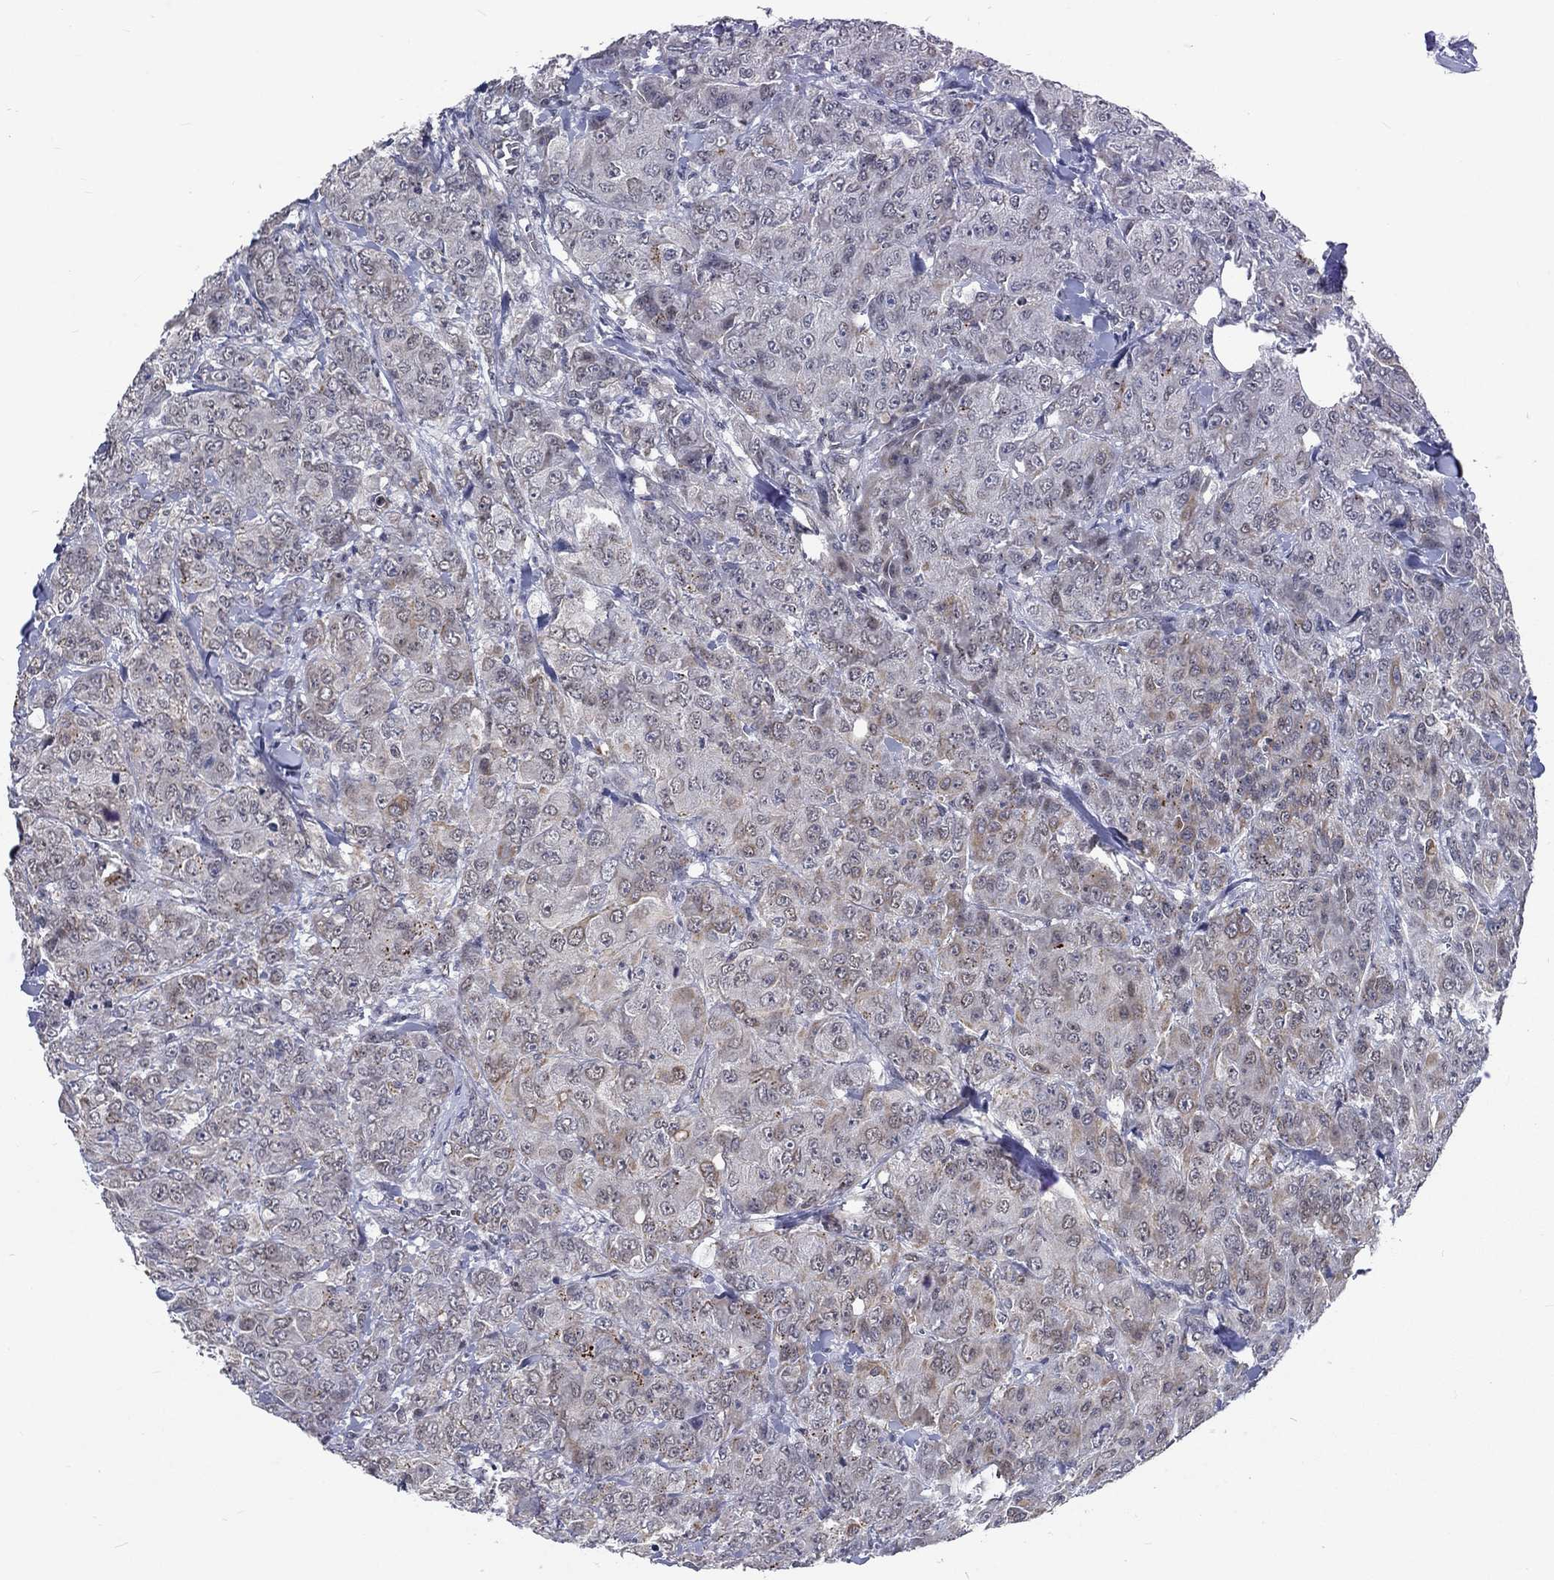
{"staining": {"intensity": "negative", "quantity": "none", "location": "none"}, "tissue": "breast cancer", "cell_type": "Tumor cells", "image_type": "cancer", "snomed": [{"axis": "morphology", "description": "Duct carcinoma"}, {"axis": "topography", "description": "Breast"}], "caption": "DAB immunohistochemical staining of breast cancer (infiltrating ductal carcinoma) demonstrates no significant staining in tumor cells. Nuclei are stained in blue.", "gene": "ZBED1", "patient": {"sex": "female", "age": 43}}